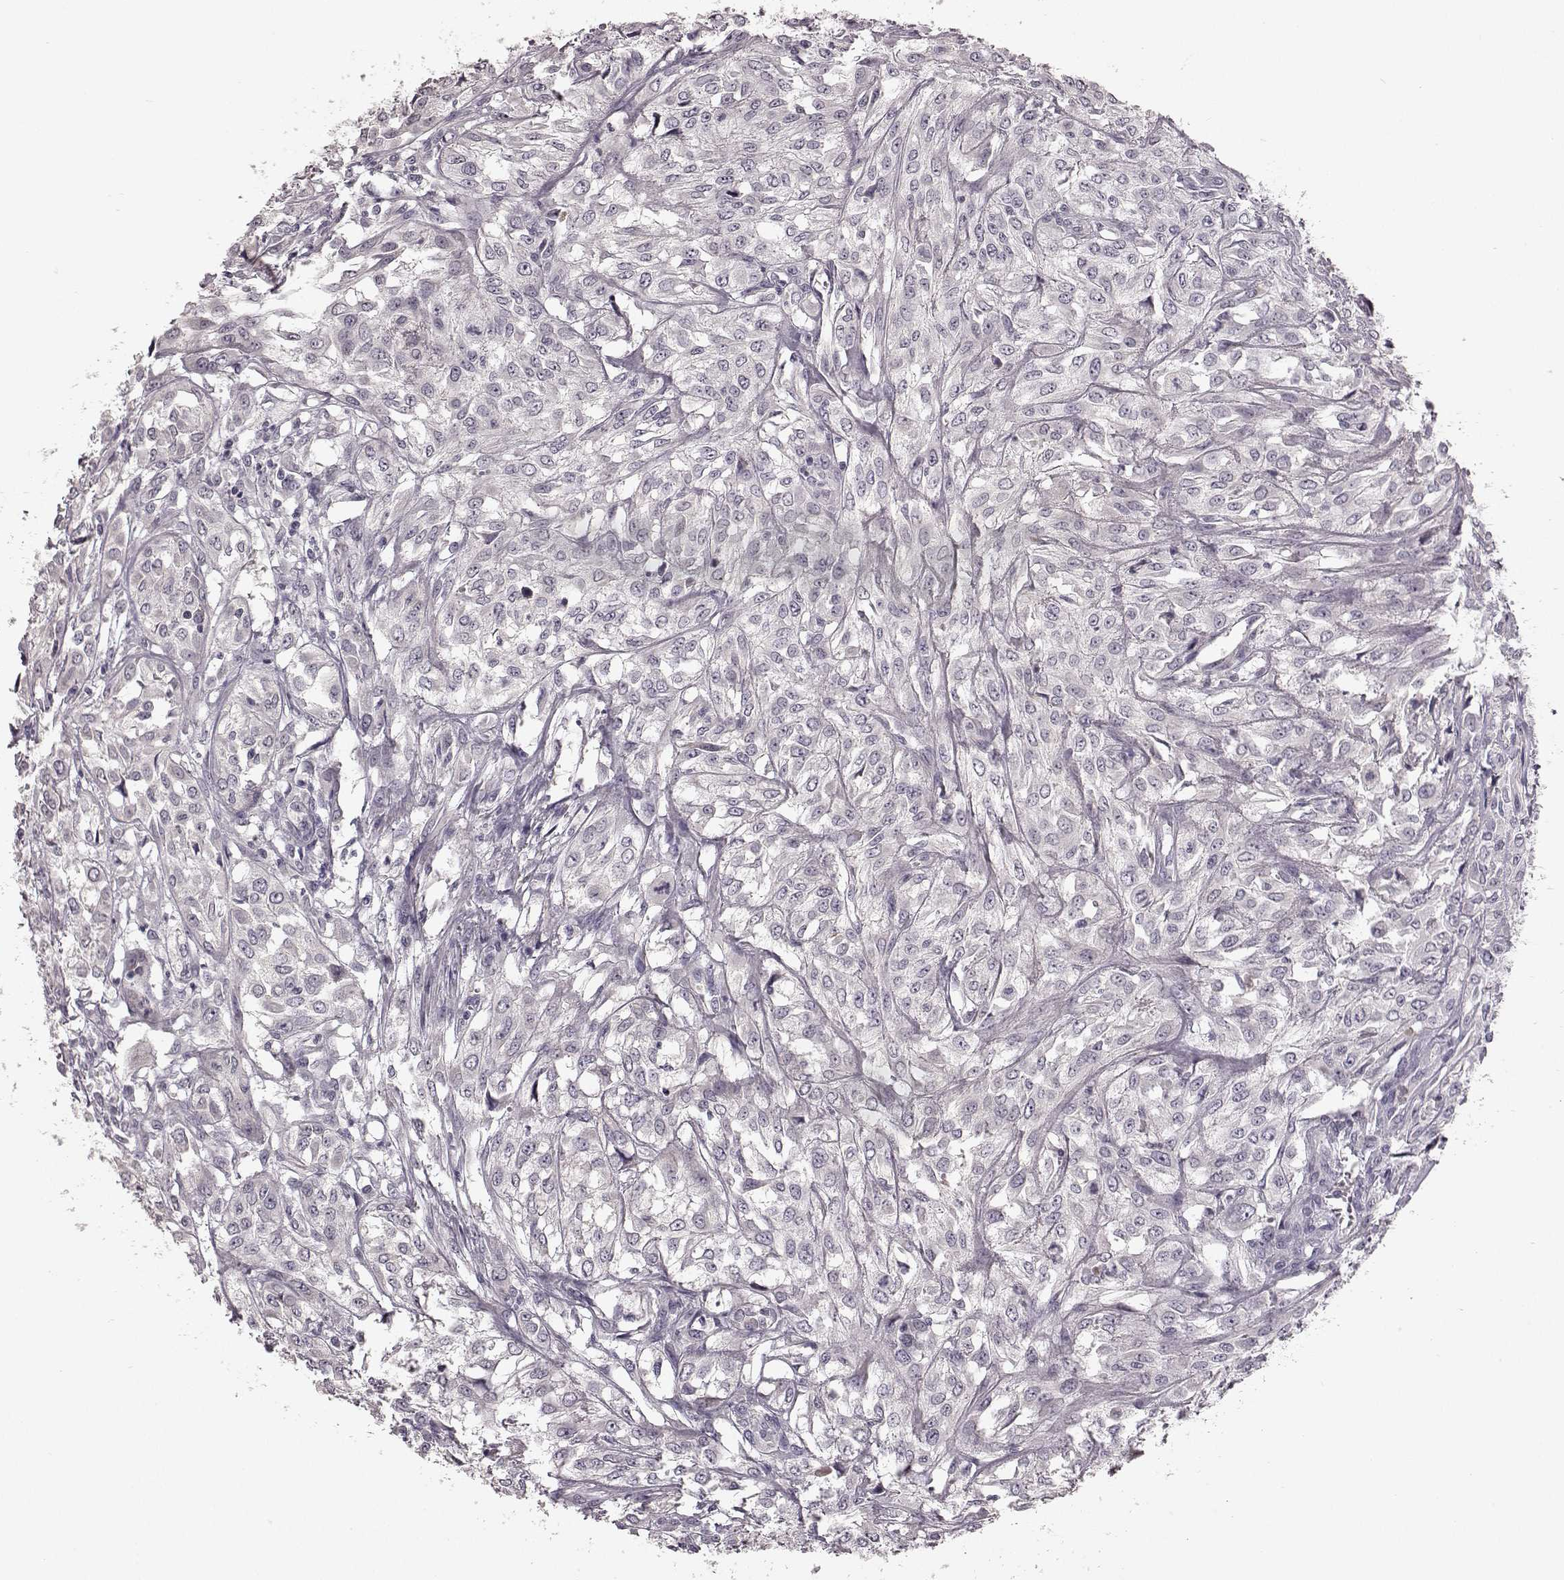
{"staining": {"intensity": "negative", "quantity": "none", "location": "none"}, "tissue": "urothelial cancer", "cell_type": "Tumor cells", "image_type": "cancer", "snomed": [{"axis": "morphology", "description": "Urothelial carcinoma, High grade"}, {"axis": "topography", "description": "Urinary bladder"}], "caption": "Tumor cells are negative for brown protein staining in high-grade urothelial carcinoma.", "gene": "MIA", "patient": {"sex": "male", "age": 67}}